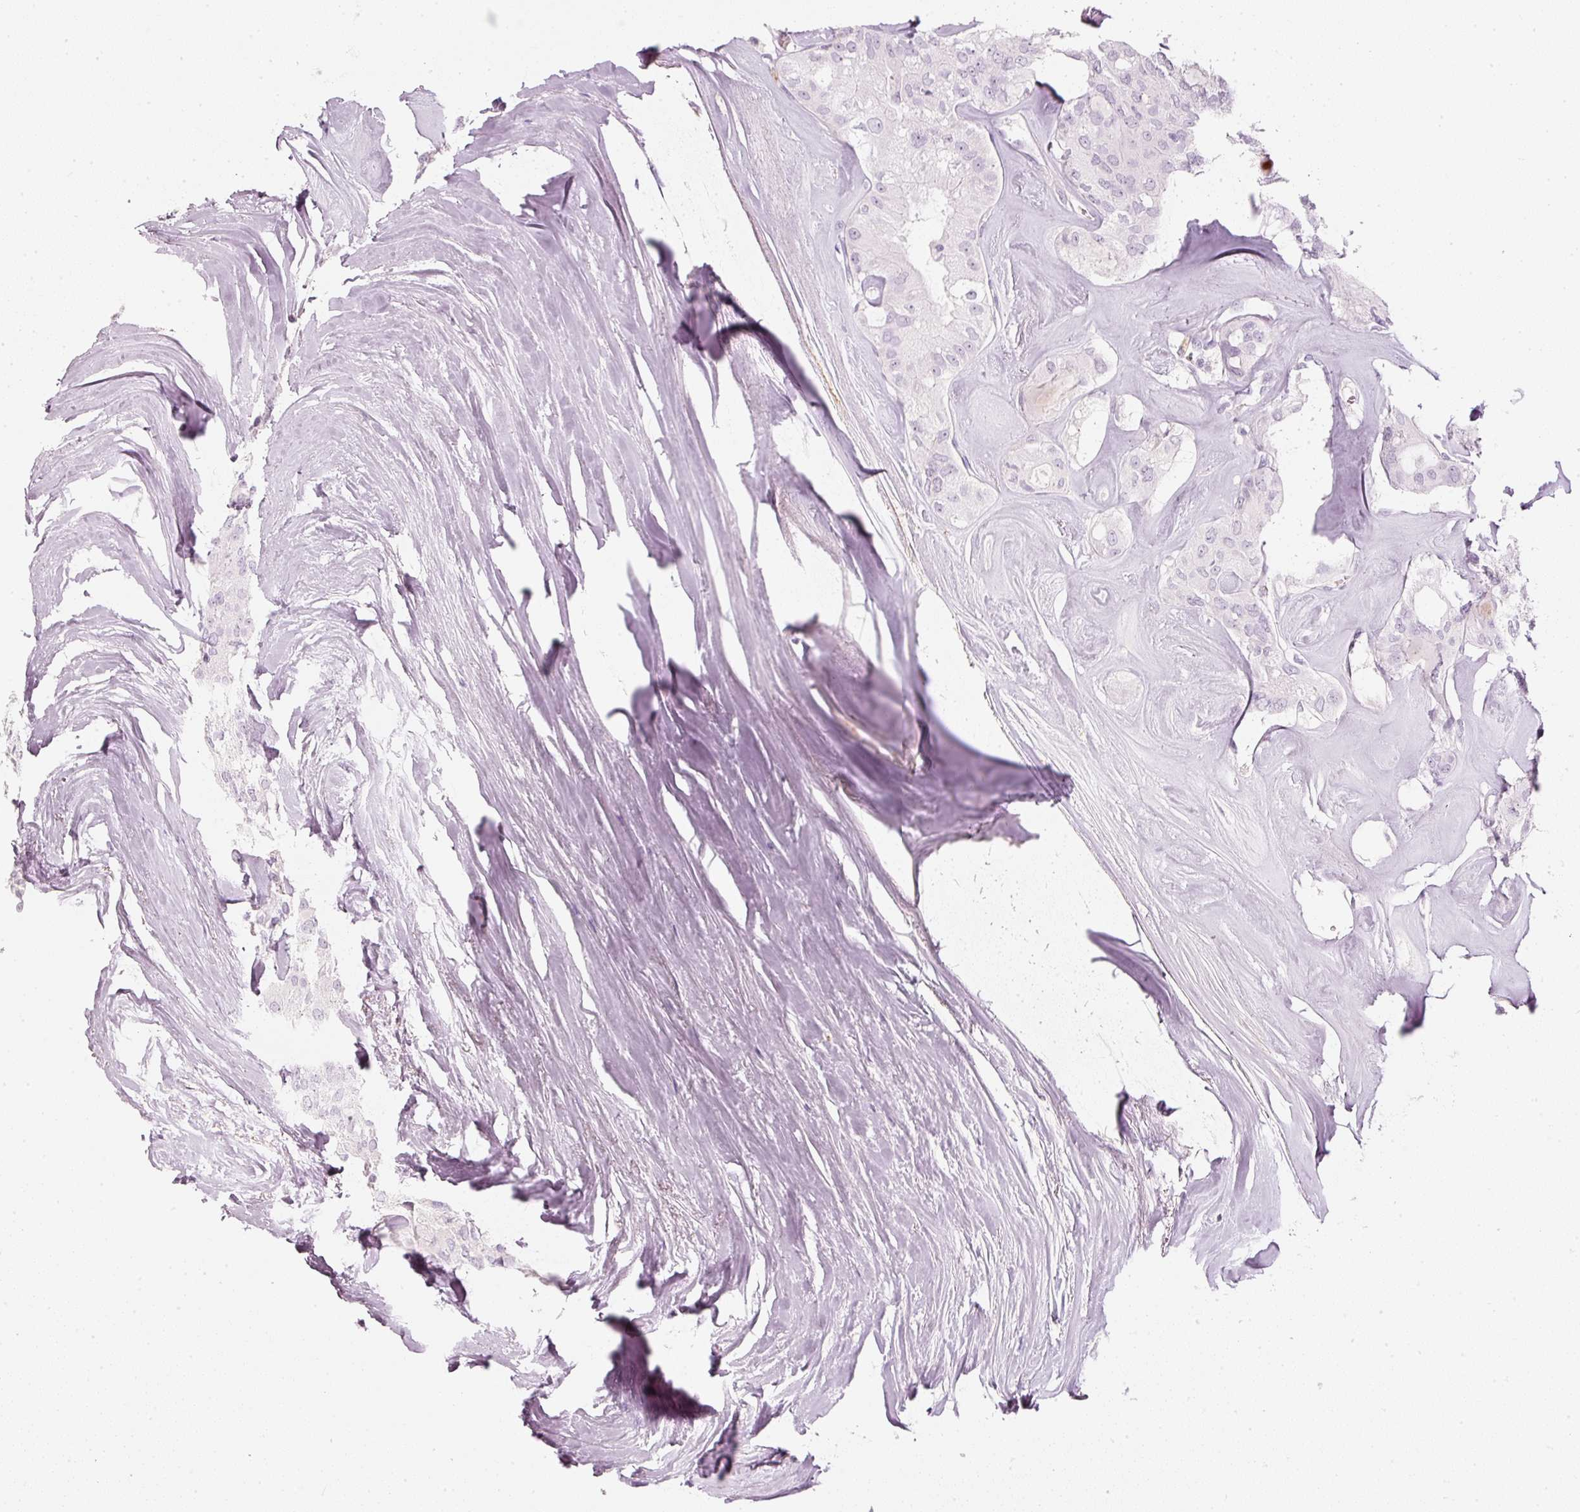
{"staining": {"intensity": "negative", "quantity": "none", "location": "none"}, "tissue": "thyroid cancer", "cell_type": "Tumor cells", "image_type": "cancer", "snomed": [{"axis": "morphology", "description": "Follicular adenoma carcinoma, NOS"}, {"axis": "topography", "description": "Thyroid gland"}], "caption": "A high-resolution photomicrograph shows IHC staining of follicular adenoma carcinoma (thyroid), which exhibits no significant expression in tumor cells.", "gene": "LECT2", "patient": {"sex": "male", "age": 75}}